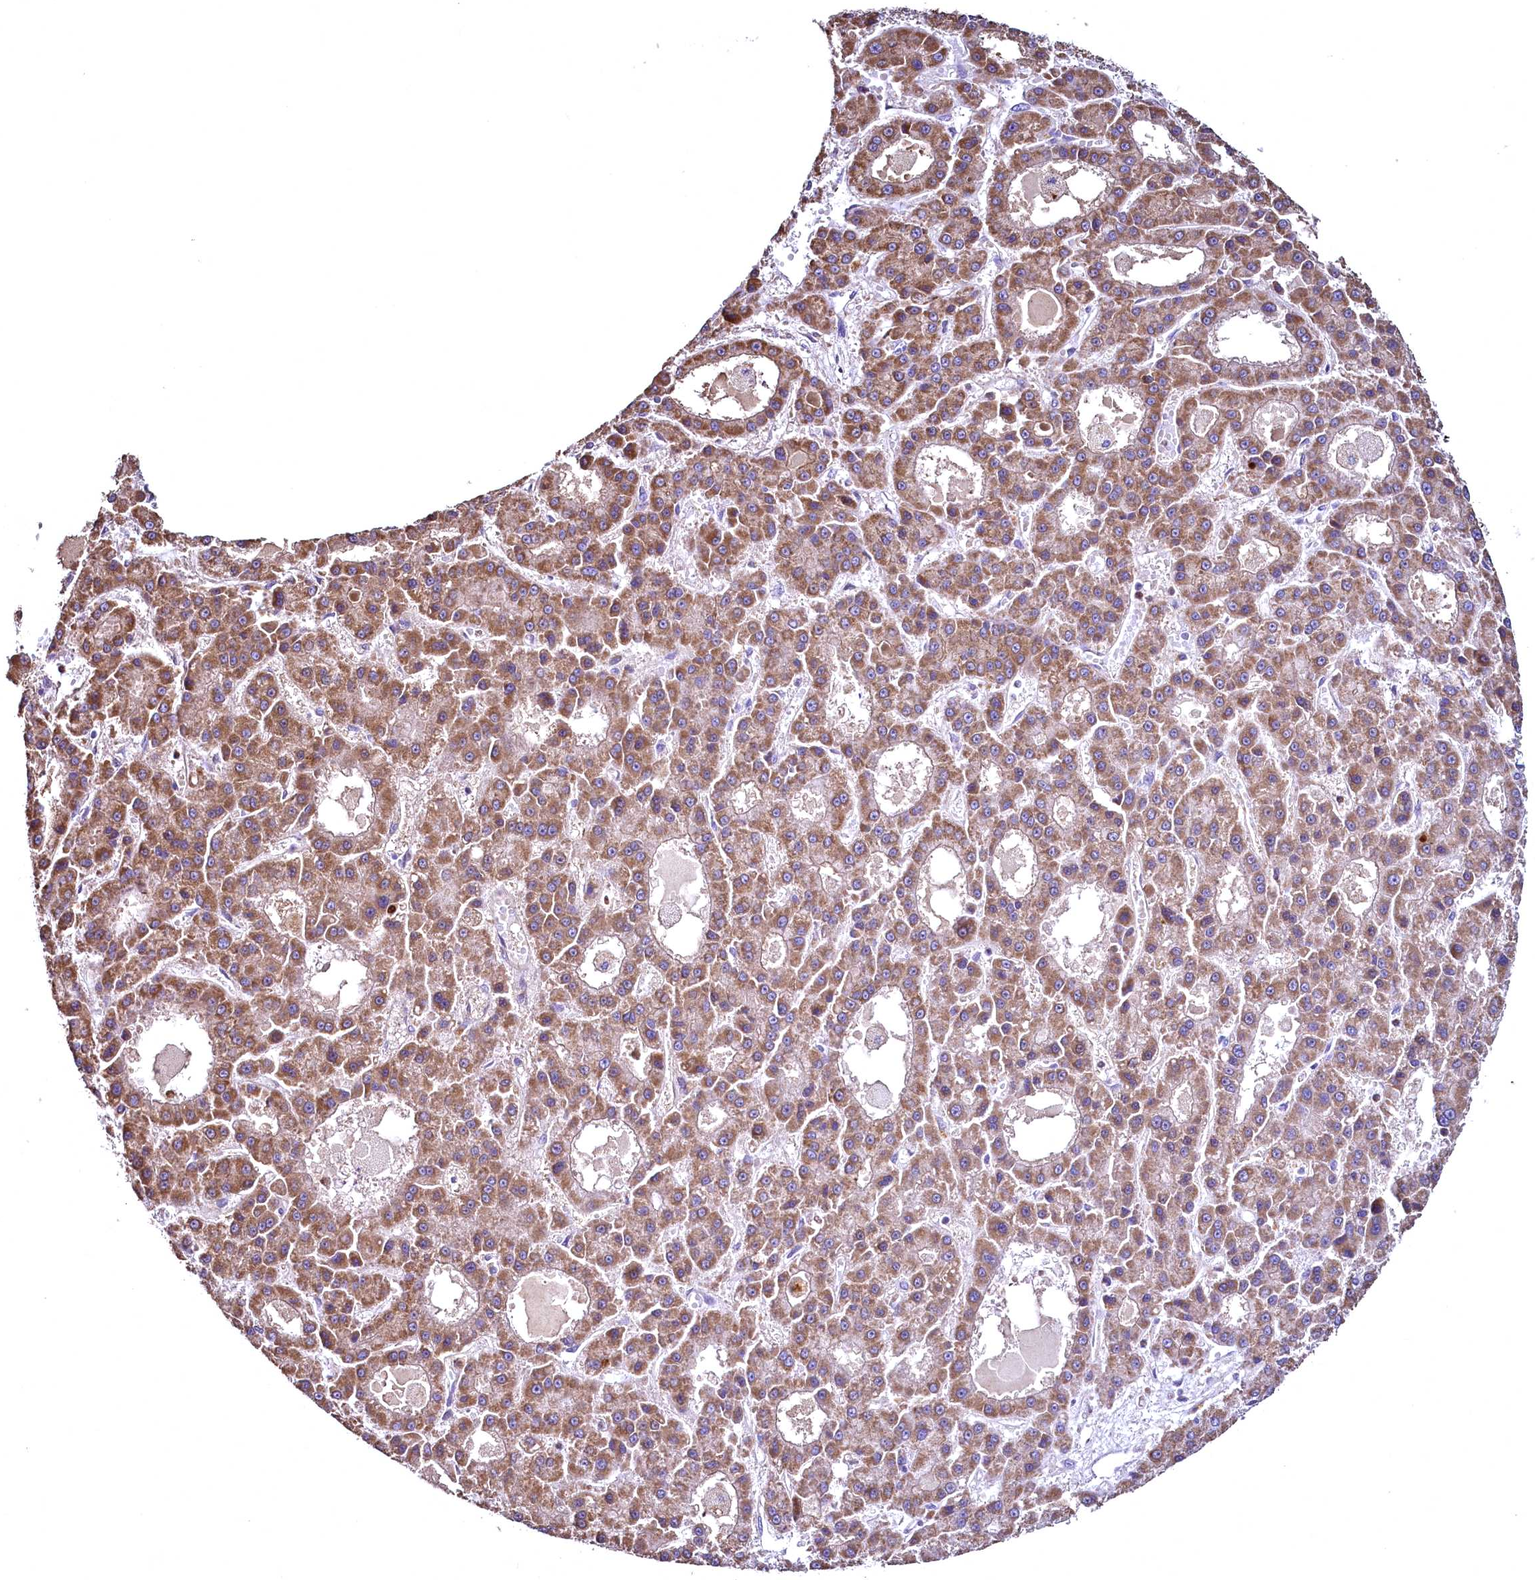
{"staining": {"intensity": "moderate", "quantity": ">75%", "location": "cytoplasmic/membranous"}, "tissue": "liver cancer", "cell_type": "Tumor cells", "image_type": "cancer", "snomed": [{"axis": "morphology", "description": "Carcinoma, Hepatocellular, NOS"}, {"axis": "topography", "description": "Liver"}], "caption": "An image of human liver cancer stained for a protein reveals moderate cytoplasmic/membranous brown staining in tumor cells.", "gene": "TBCEL", "patient": {"sex": "male", "age": 70}}